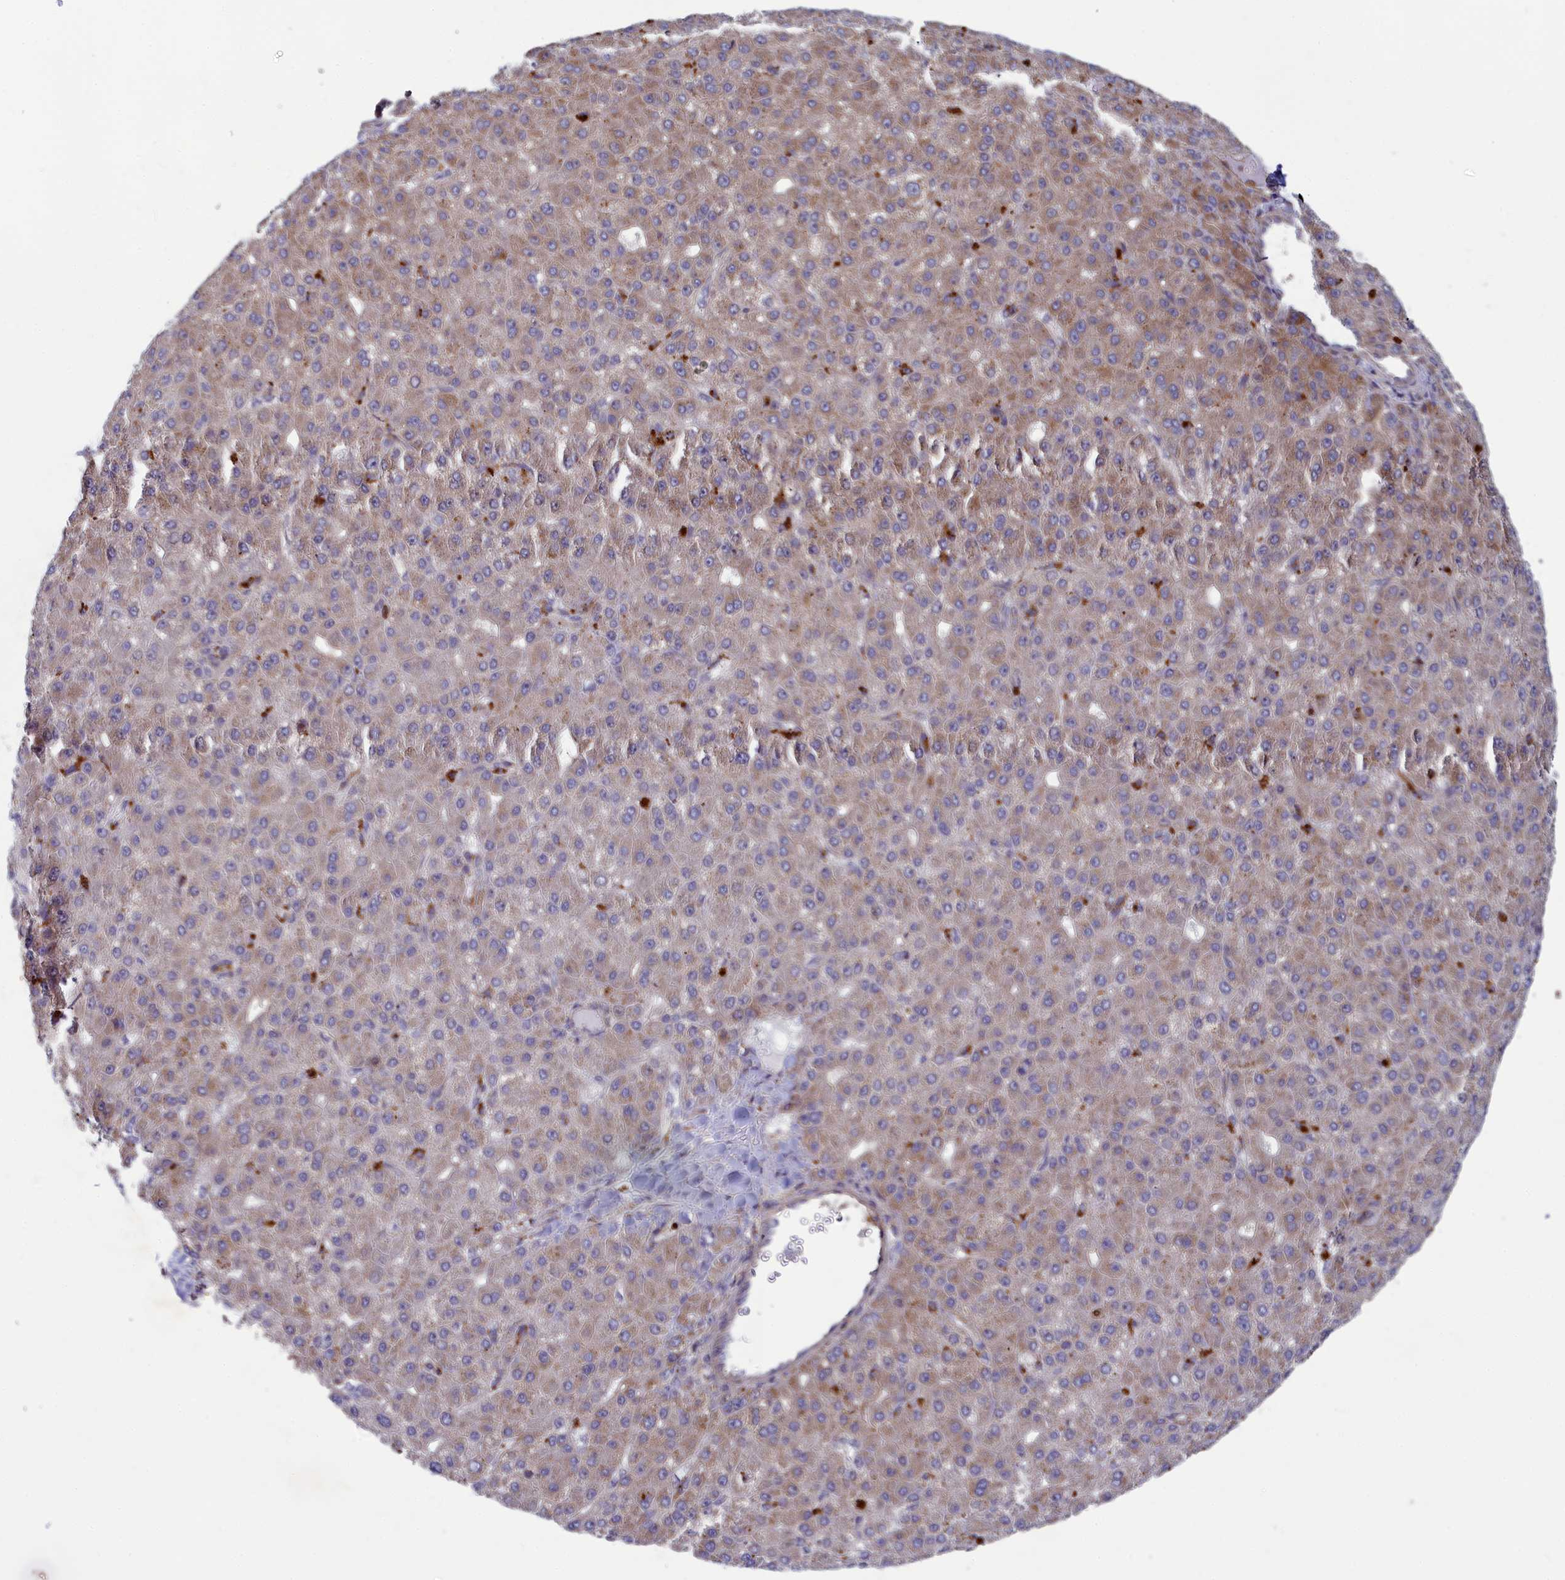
{"staining": {"intensity": "weak", "quantity": "25%-75%", "location": "cytoplasmic/membranous"}, "tissue": "liver cancer", "cell_type": "Tumor cells", "image_type": "cancer", "snomed": [{"axis": "morphology", "description": "Carcinoma, Hepatocellular, NOS"}, {"axis": "topography", "description": "Liver"}], "caption": "Immunohistochemical staining of human liver cancer displays low levels of weak cytoplasmic/membranous positivity in approximately 25%-75% of tumor cells.", "gene": "BLTP2", "patient": {"sex": "male", "age": 67}}